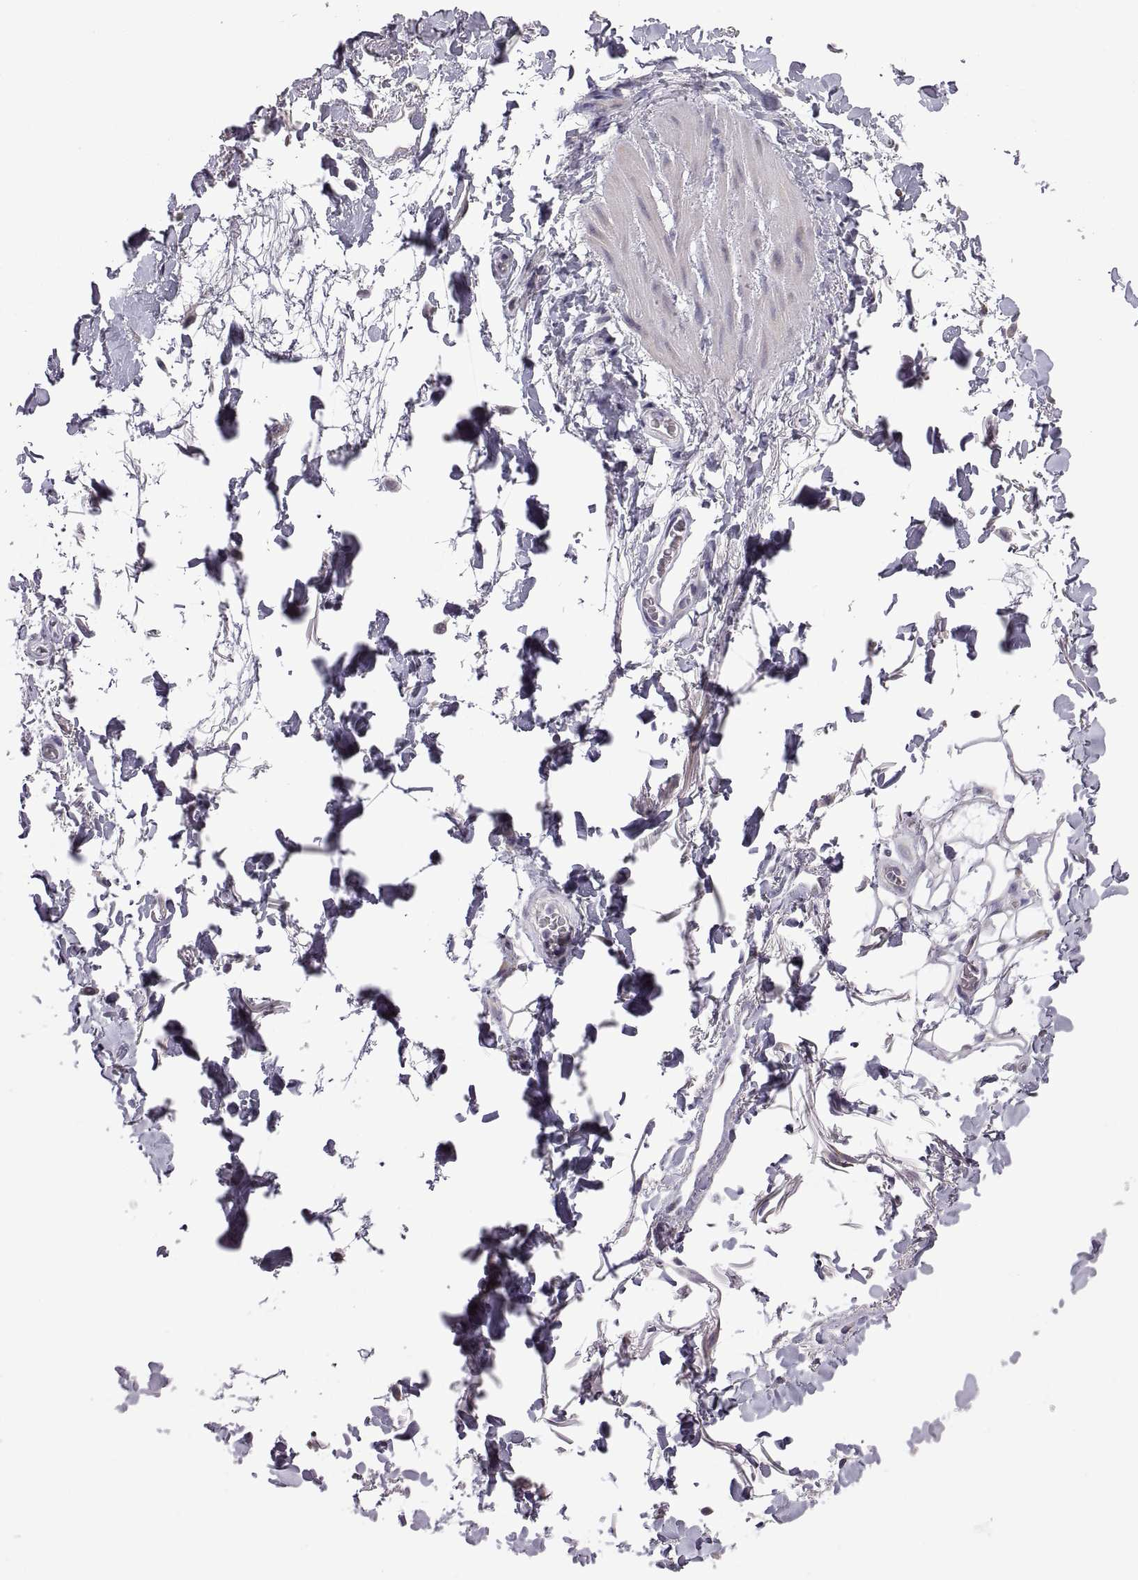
{"staining": {"intensity": "negative", "quantity": "none", "location": "none"}, "tissue": "adipose tissue", "cell_type": "Adipocytes", "image_type": "normal", "snomed": [{"axis": "morphology", "description": "Normal tissue, NOS"}, {"axis": "topography", "description": "Anal"}, {"axis": "topography", "description": "Peripheral nerve tissue"}], "caption": "A photomicrograph of adipose tissue stained for a protein demonstrates no brown staining in adipocytes. Brightfield microscopy of IHC stained with DAB (brown) and hematoxylin (blue), captured at high magnification.", "gene": "FAM170A", "patient": {"sex": "male", "age": 53}}